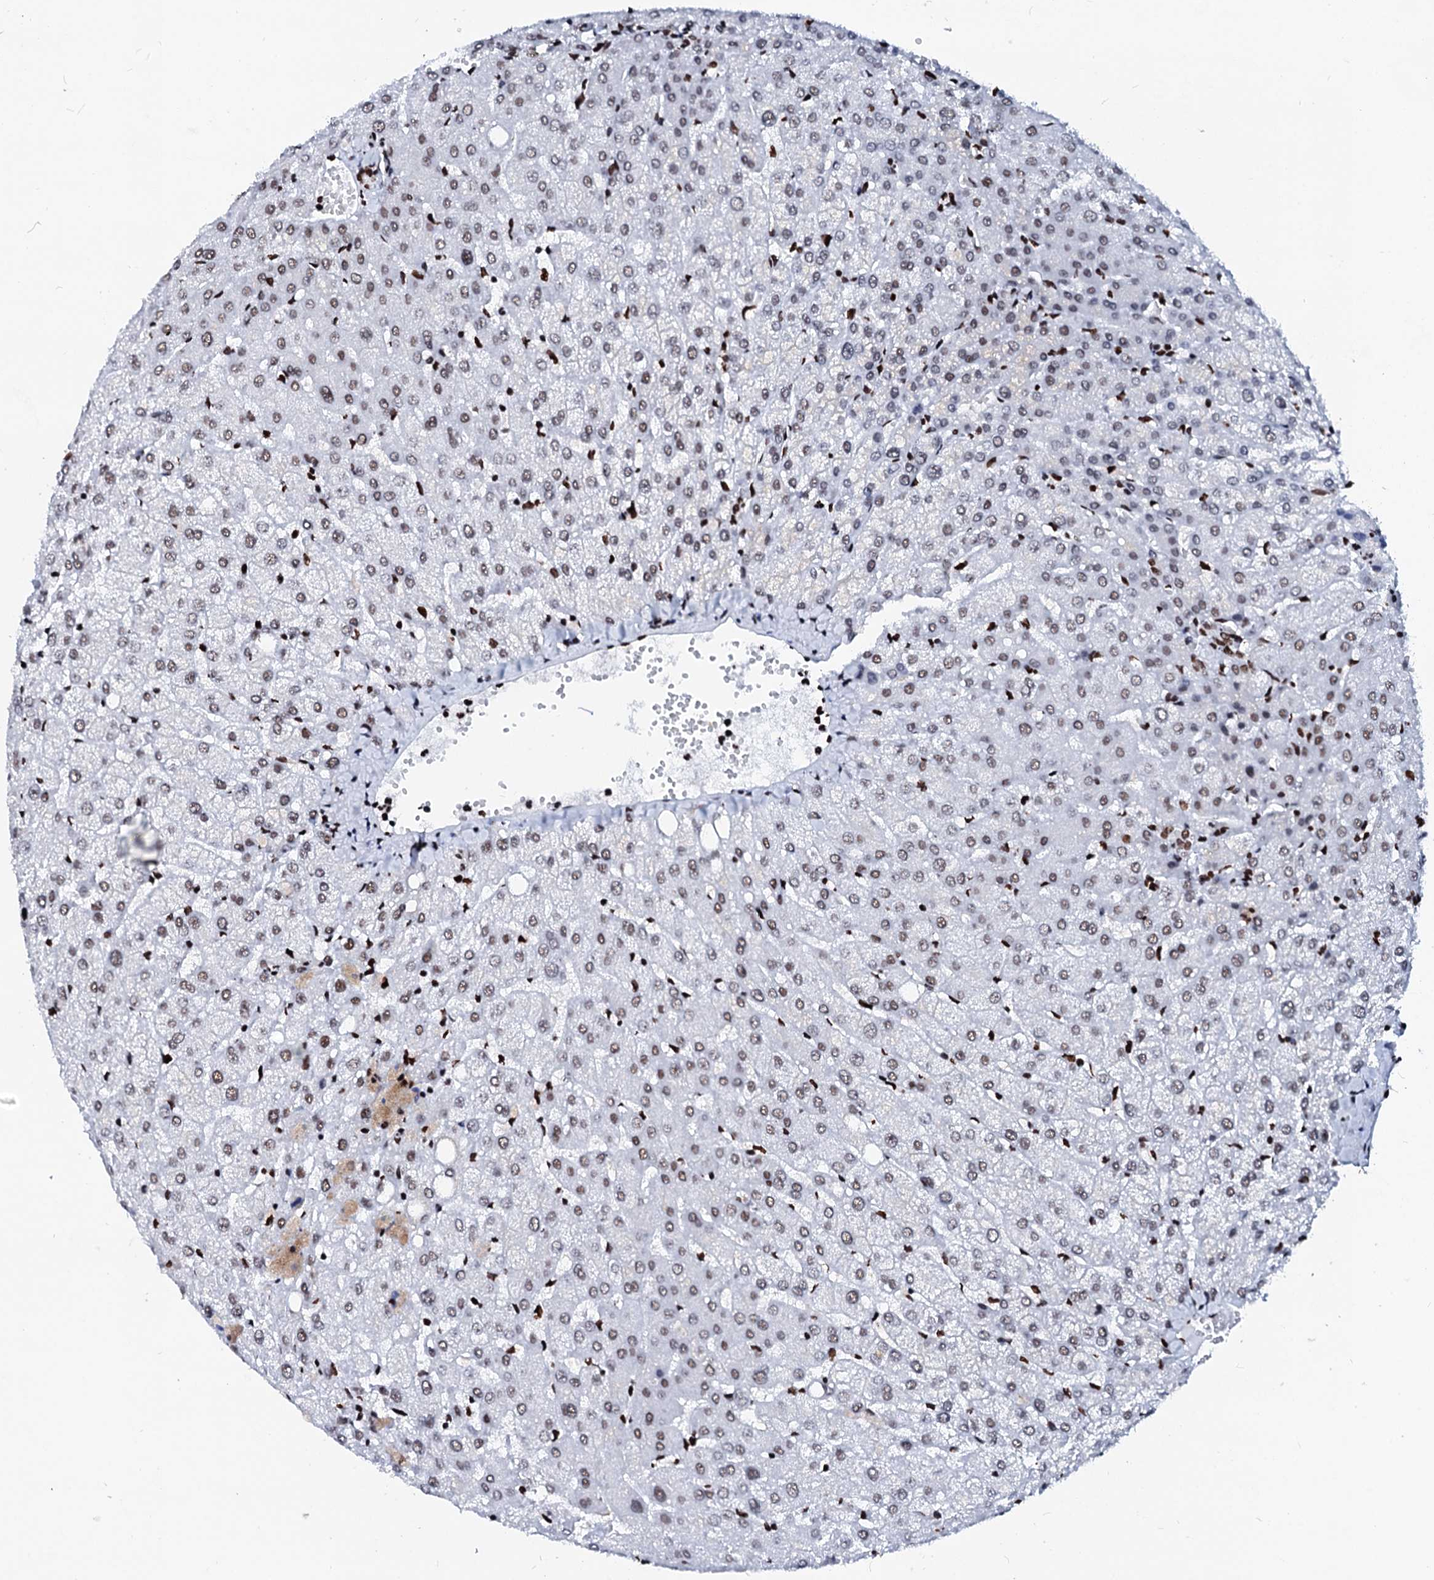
{"staining": {"intensity": "moderate", "quantity": "25%-75%", "location": "nuclear"}, "tissue": "liver", "cell_type": "Cholangiocytes", "image_type": "normal", "snomed": [{"axis": "morphology", "description": "Normal tissue, NOS"}, {"axis": "topography", "description": "Liver"}], "caption": "Immunohistochemical staining of normal liver shows medium levels of moderate nuclear staining in approximately 25%-75% of cholangiocytes.", "gene": "RALY", "patient": {"sex": "female", "age": 54}}